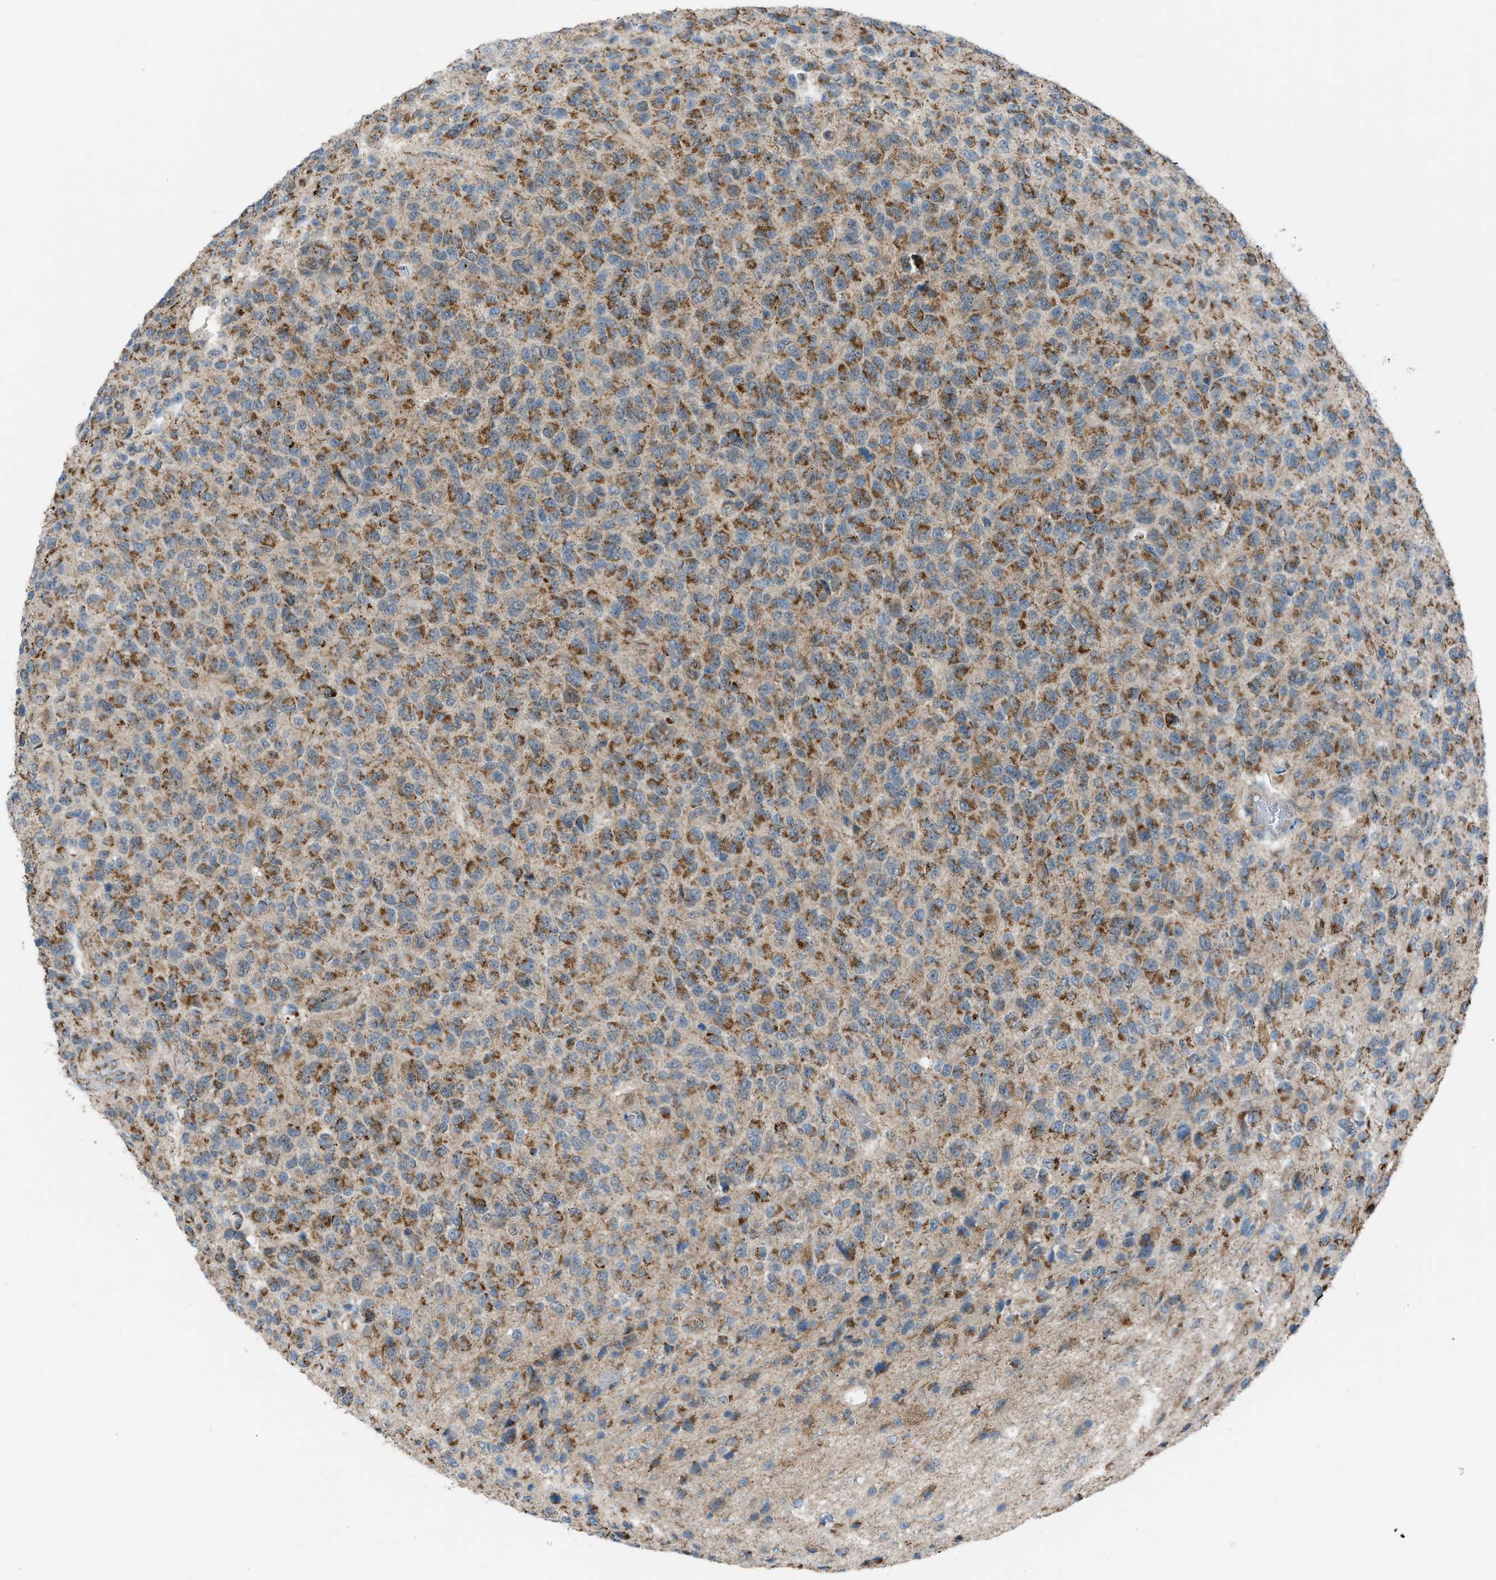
{"staining": {"intensity": "moderate", "quantity": ">75%", "location": "cytoplasmic/membranous"}, "tissue": "glioma", "cell_type": "Tumor cells", "image_type": "cancer", "snomed": [{"axis": "morphology", "description": "Glioma, malignant, High grade"}, {"axis": "topography", "description": "pancreas cauda"}], "caption": "Immunohistochemical staining of human glioma demonstrates medium levels of moderate cytoplasmic/membranous expression in about >75% of tumor cells.", "gene": "SRM", "patient": {"sex": "male", "age": 60}}